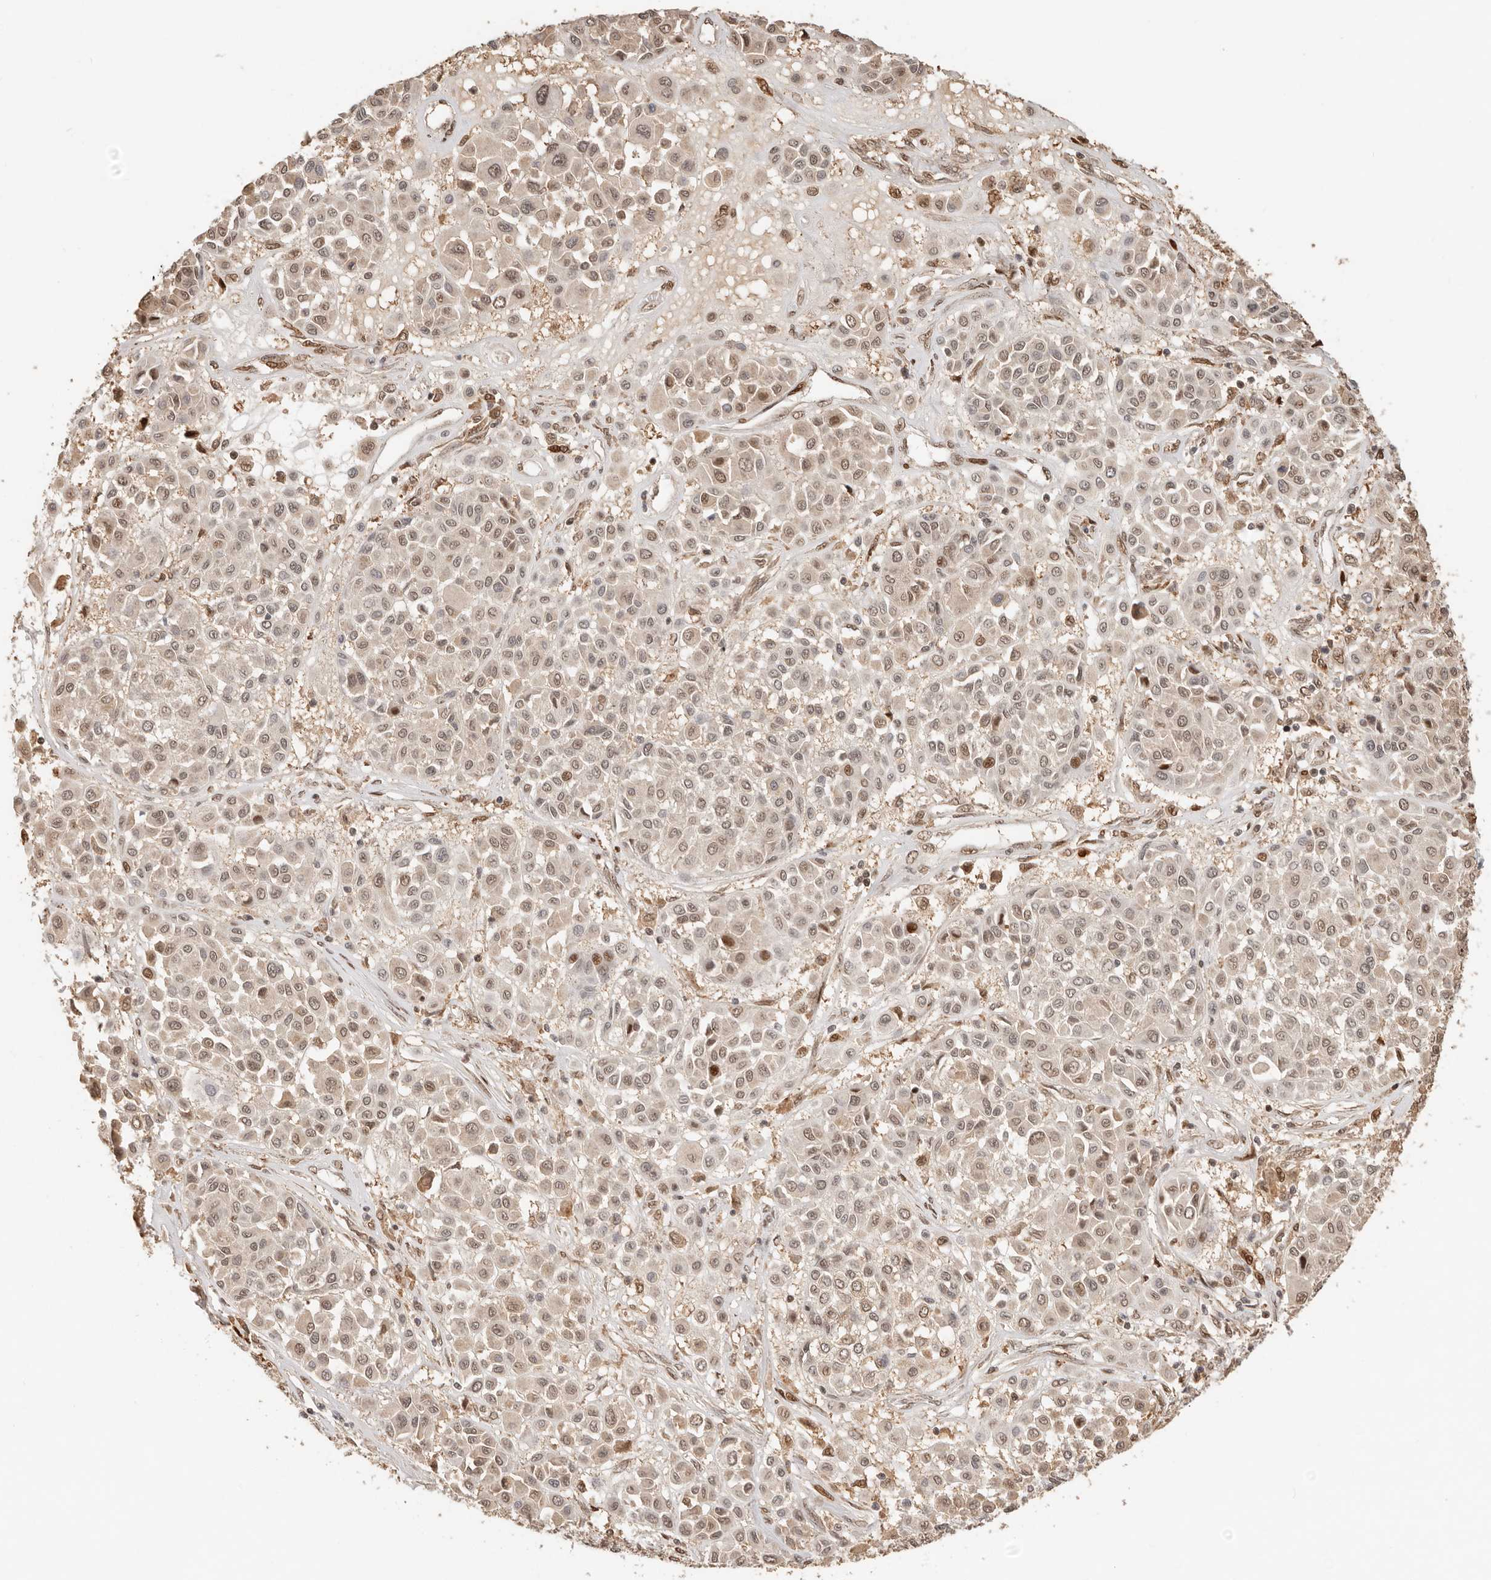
{"staining": {"intensity": "moderate", "quantity": "<25%", "location": "nuclear"}, "tissue": "melanoma", "cell_type": "Tumor cells", "image_type": "cancer", "snomed": [{"axis": "morphology", "description": "Malignant melanoma, Metastatic site"}, {"axis": "topography", "description": "Soft tissue"}], "caption": "This is a micrograph of immunohistochemistry (IHC) staining of malignant melanoma (metastatic site), which shows moderate staining in the nuclear of tumor cells.", "gene": "NPAS2", "patient": {"sex": "male", "age": 41}}